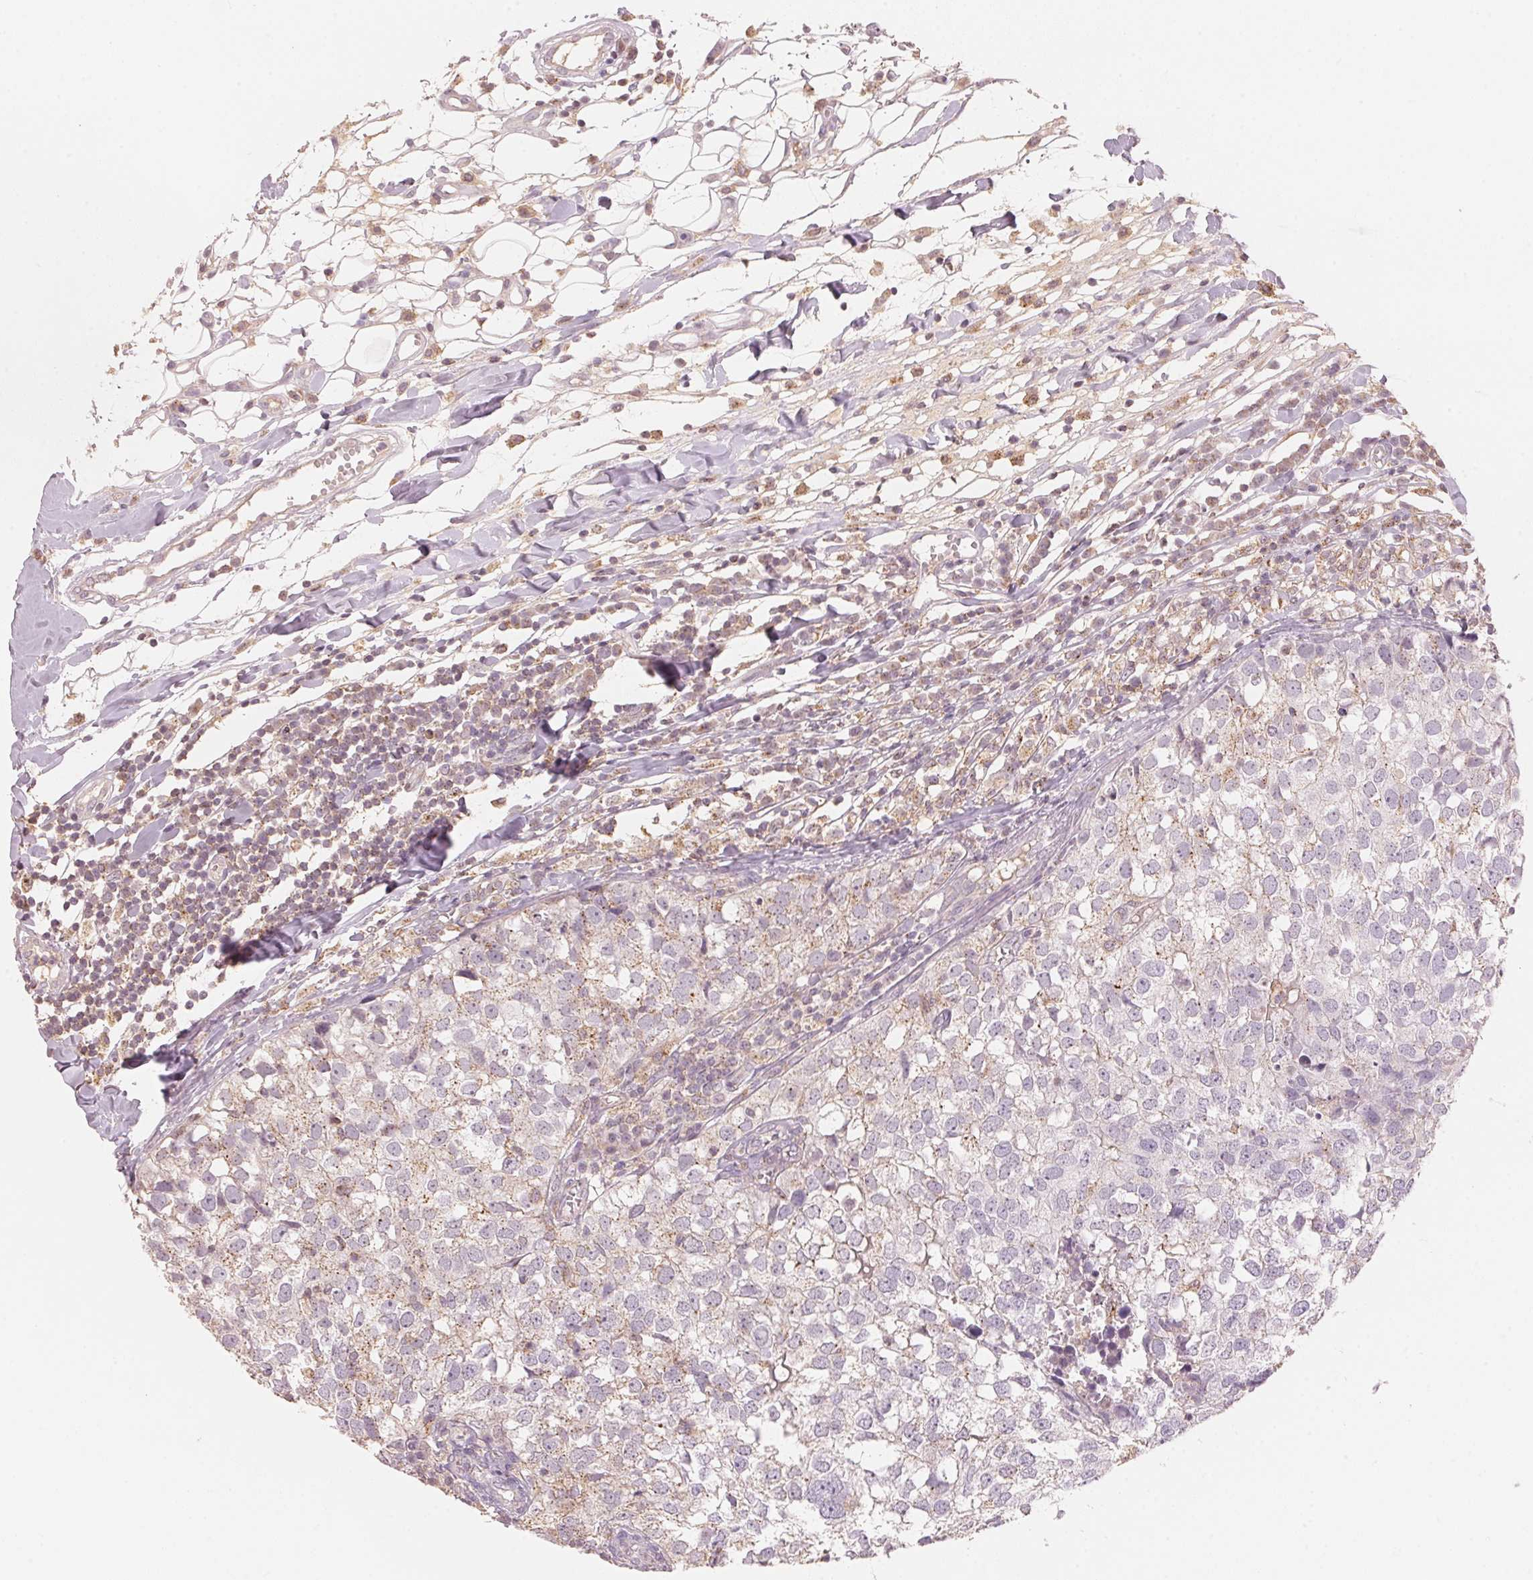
{"staining": {"intensity": "weak", "quantity": "<25%", "location": "cytoplasmic/membranous"}, "tissue": "breast cancer", "cell_type": "Tumor cells", "image_type": "cancer", "snomed": [{"axis": "morphology", "description": "Duct carcinoma"}, {"axis": "topography", "description": "Breast"}], "caption": "This is an immunohistochemistry photomicrograph of breast cancer. There is no staining in tumor cells.", "gene": "HOXB13", "patient": {"sex": "female", "age": 30}}